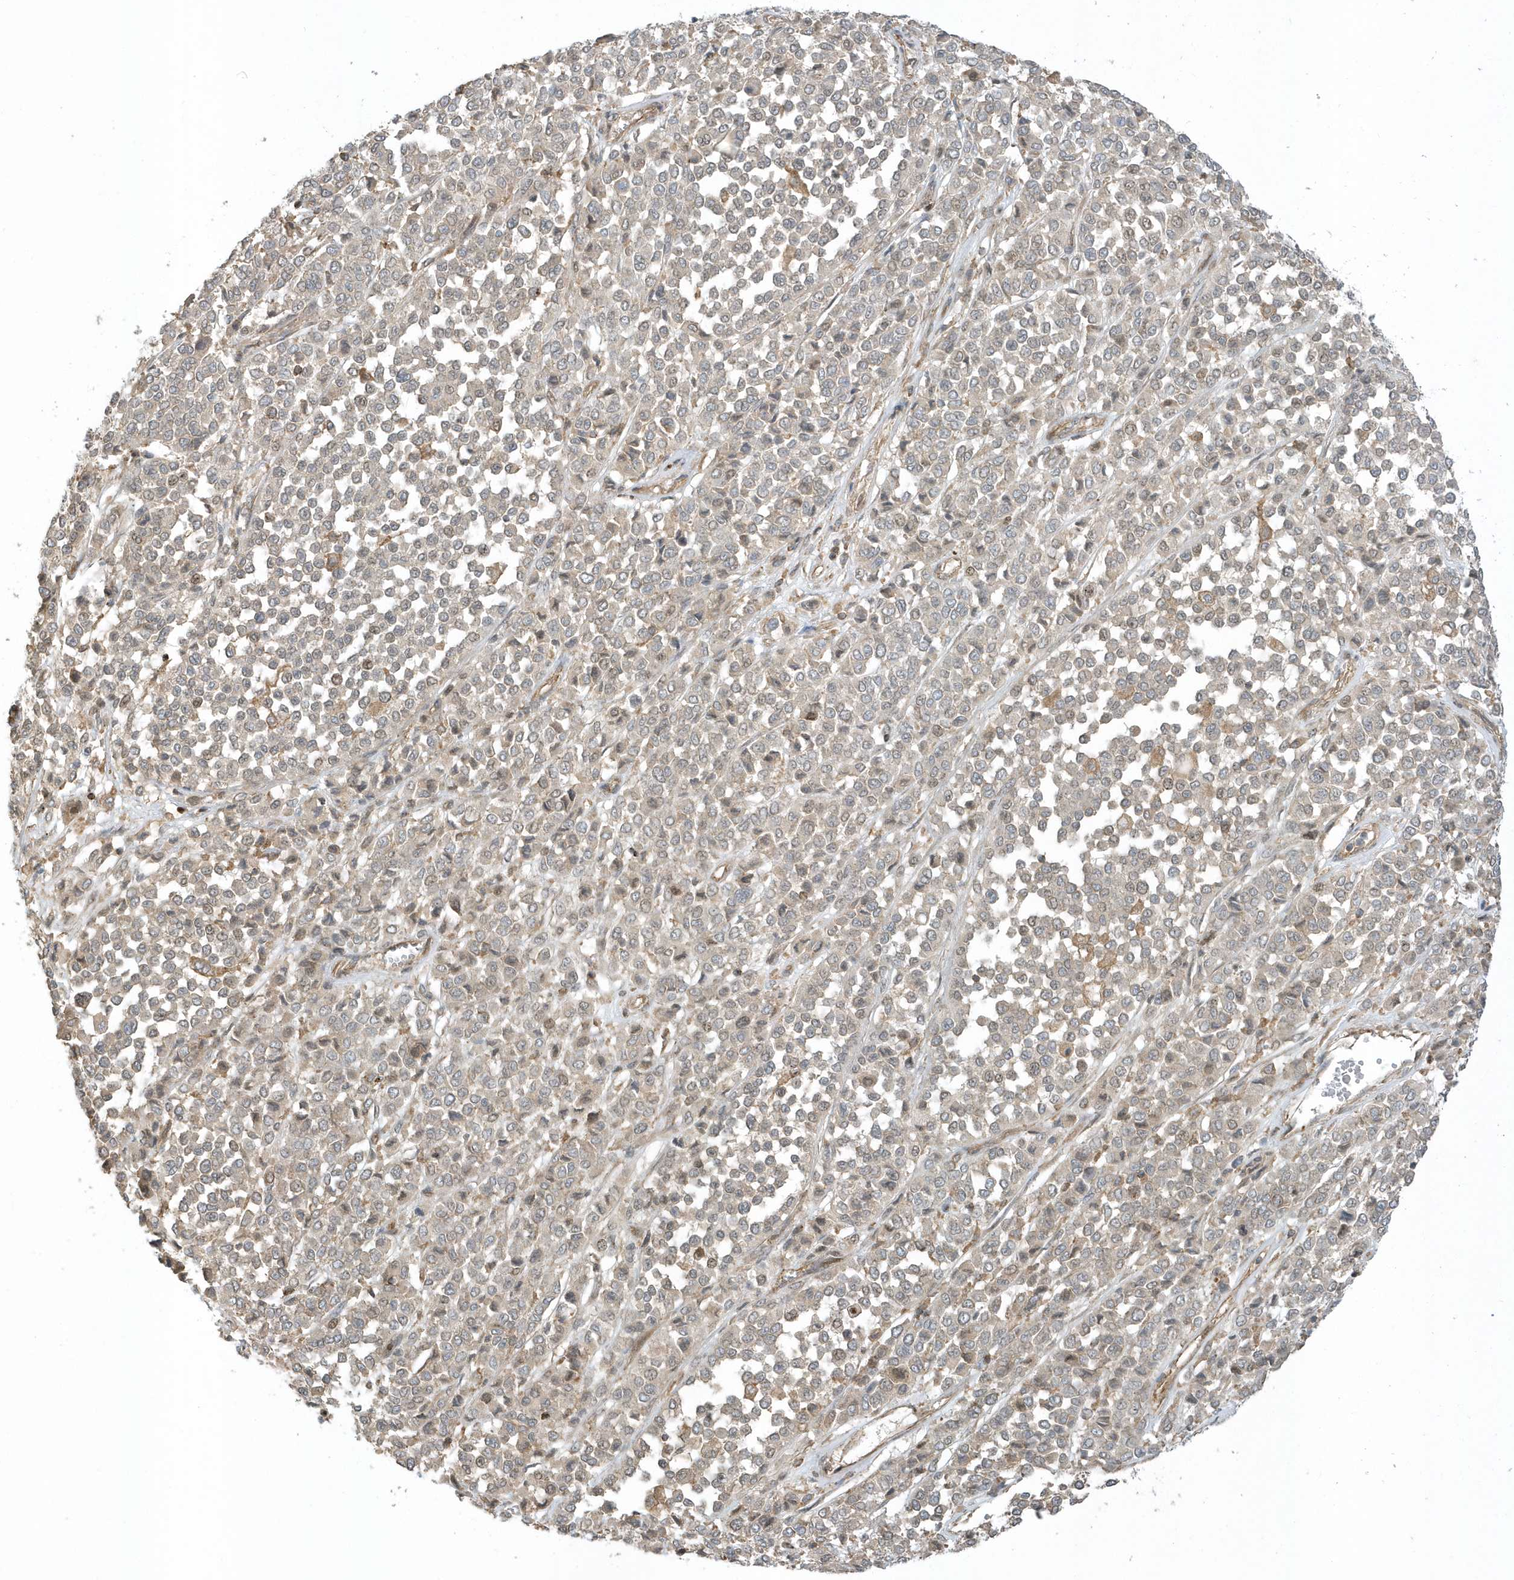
{"staining": {"intensity": "weak", "quantity": "<25%", "location": "cytoplasmic/membranous"}, "tissue": "melanoma", "cell_type": "Tumor cells", "image_type": "cancer", "snomed": [{"axis": "morphology", "description": "Malignant melanoma, Metastatic site"}, {"axis": "topography", "description": "Pancreas"}], "caption": "IHC image of malignant melanoma (metastatic site) stained for a protein (brown), which reveals no expression in tumor cells. The staining was performed using DAB (3,3'-diaminobenzidine) to visualize the protein expression in brown, while the nuclei were stained in blue with hematoxylin (Magnification: 20x).", "gene": "ZBTB8A", "patient": {"sex": "female", "age": 30}}